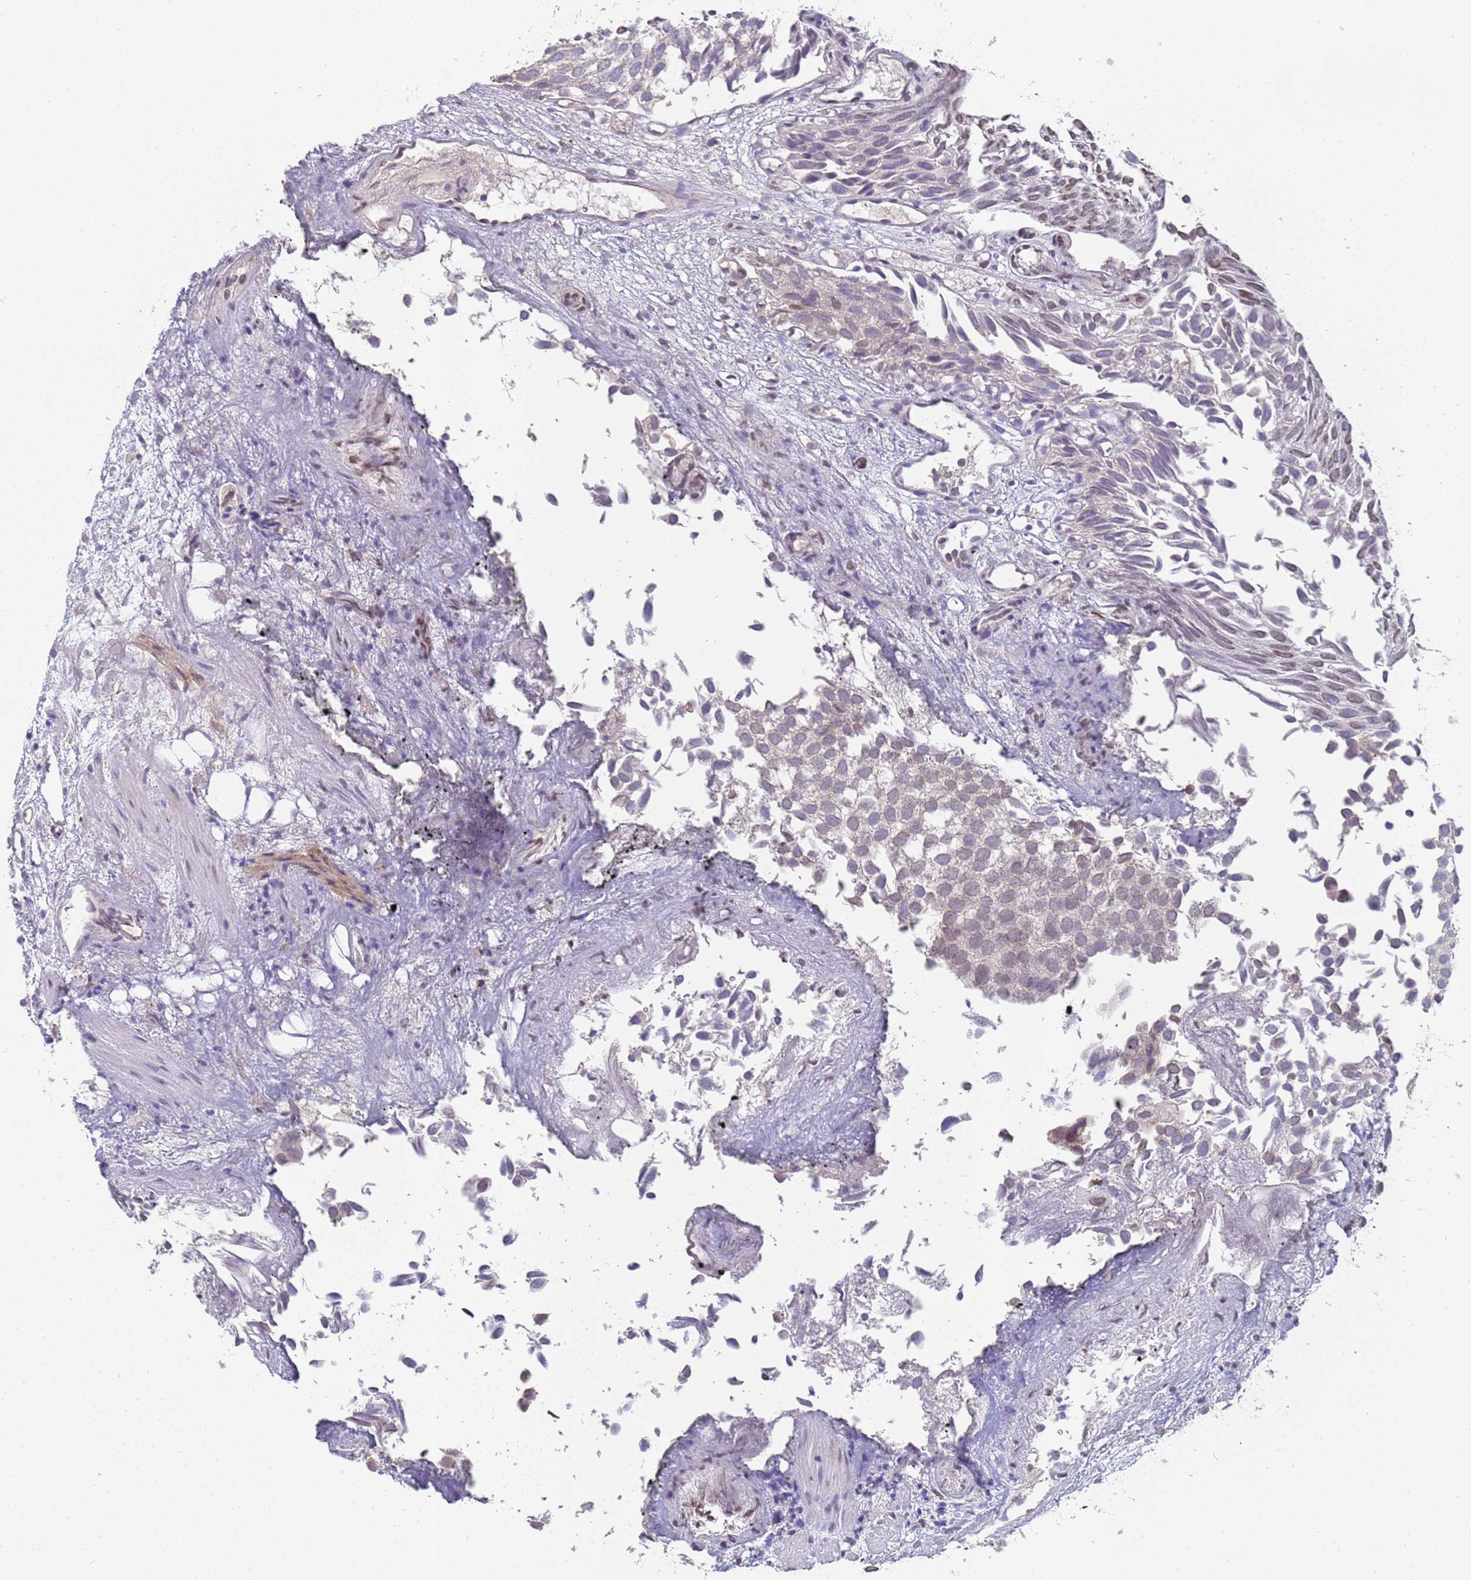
{"staining": {"intensity": "negative", "quantity": "none", "location": "none"}, "tissue": "urothelial cancer", "cell_type": "Tumor cells", "image_type": "cancer", "snomed": [{"axis": "morphology", "description": "Urothelial carcinoma, Low grade"}, {"axis": "topography", "description": "Urinary bladder"}], "caption": "This is an immunohistochemistry (IHC) photomicrograph of low-grade urothelial carcinoma. There is no expression in tumor cells.", "gene": "TRMT10A", "patient": {"sex": "male", "age": 89}}